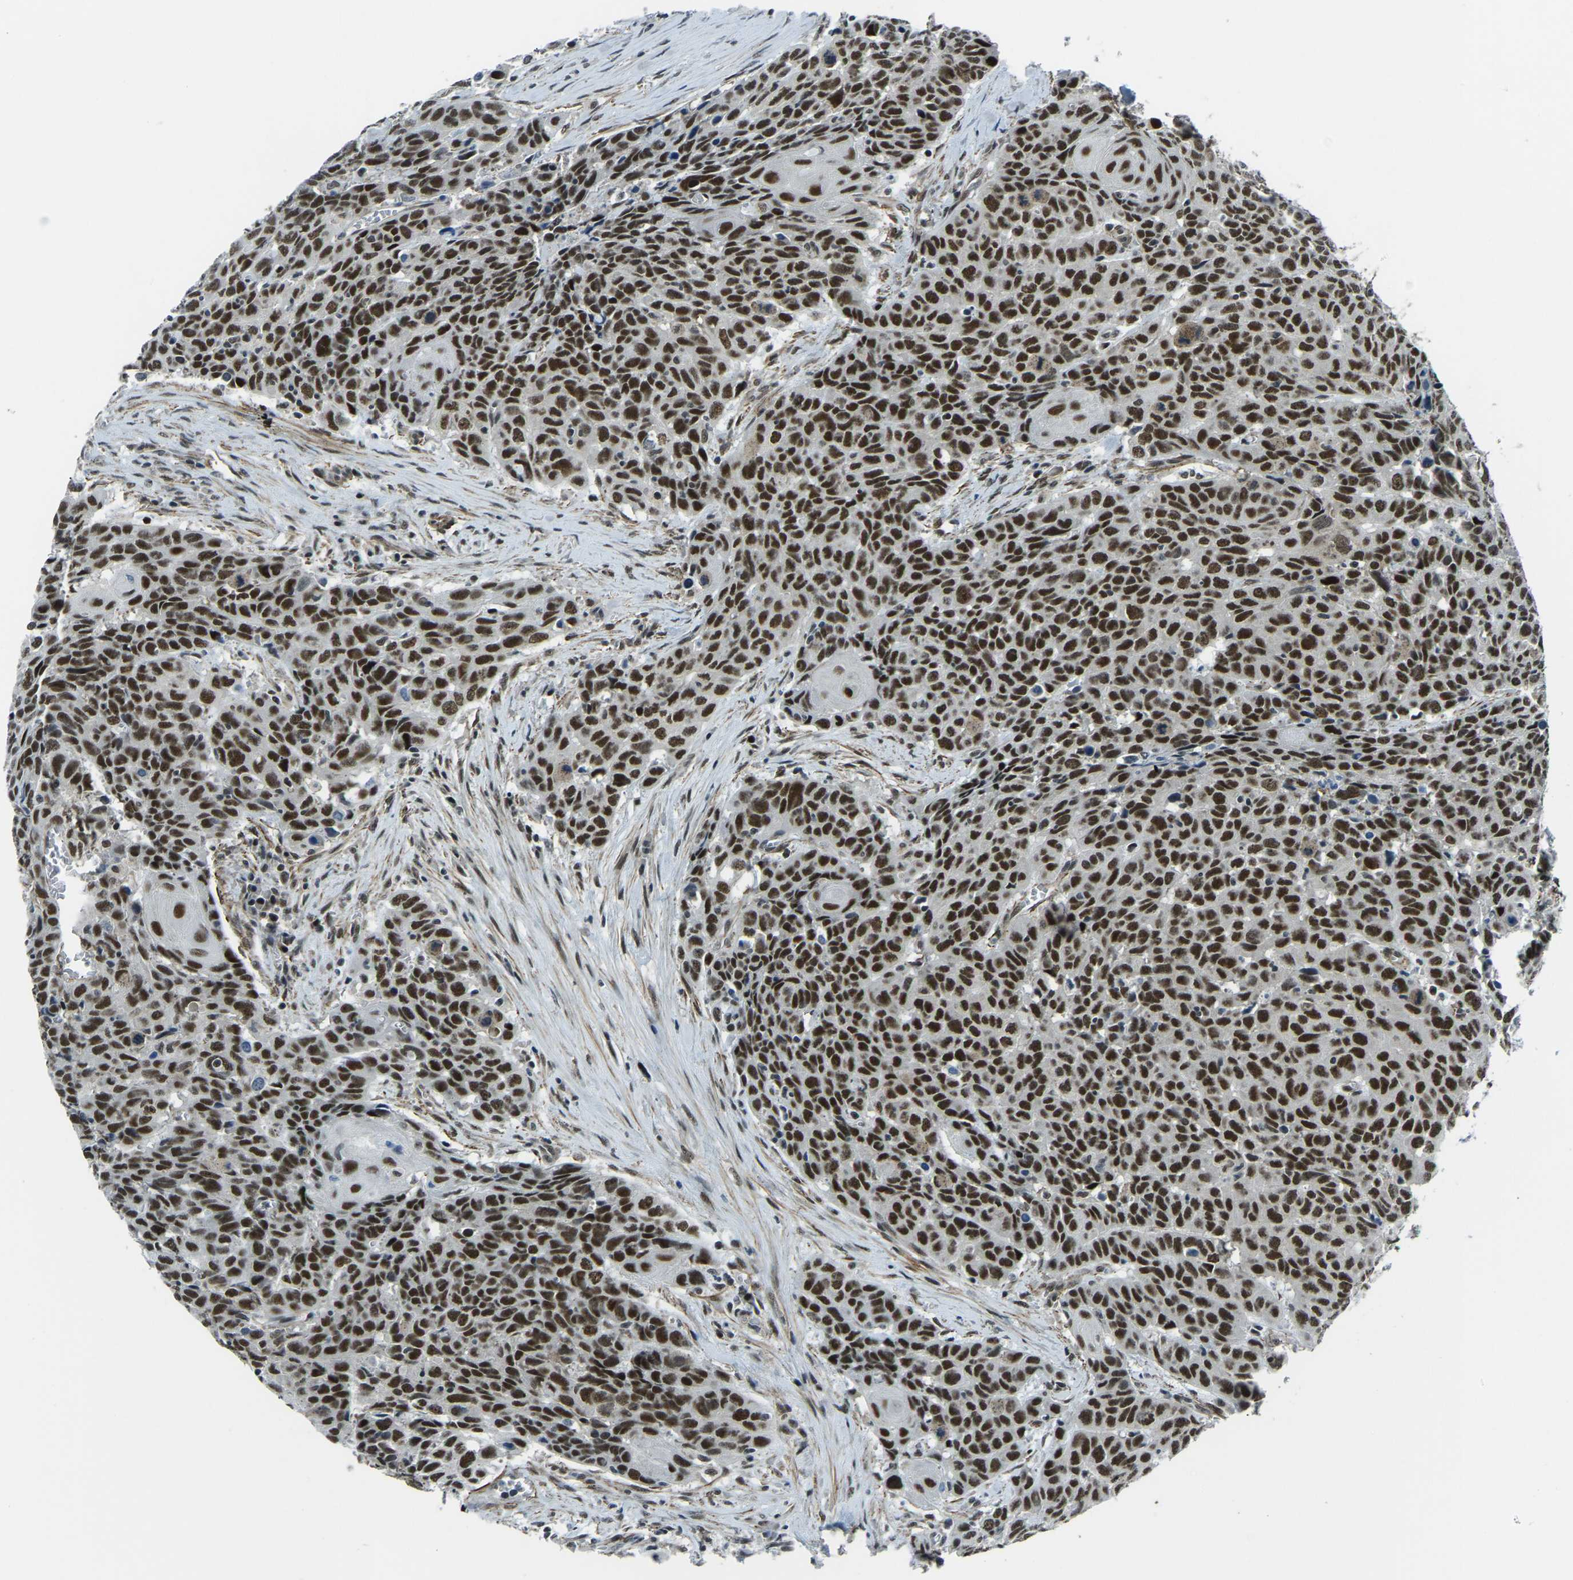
{"staining": {"intensity": "strong", "quantity": ">75%", "location": "nuclear"}, "tissue": "head and neck cancer", "cell_type": "Tumor cells", "image_type": "cancer", "snomed": [{"axis": "morphology", "description": "Squamous cell carcinoma, NOS"}, {"axis": "topography", "description": "Head-Neck"}], "caption": "A photomicrograph of human head and neck cancer stained for a protein demonstrates strong nuclear brown staining in tumor cells.", "gene": "PRCC", "patient": {"sex": "male", "age": 66}}